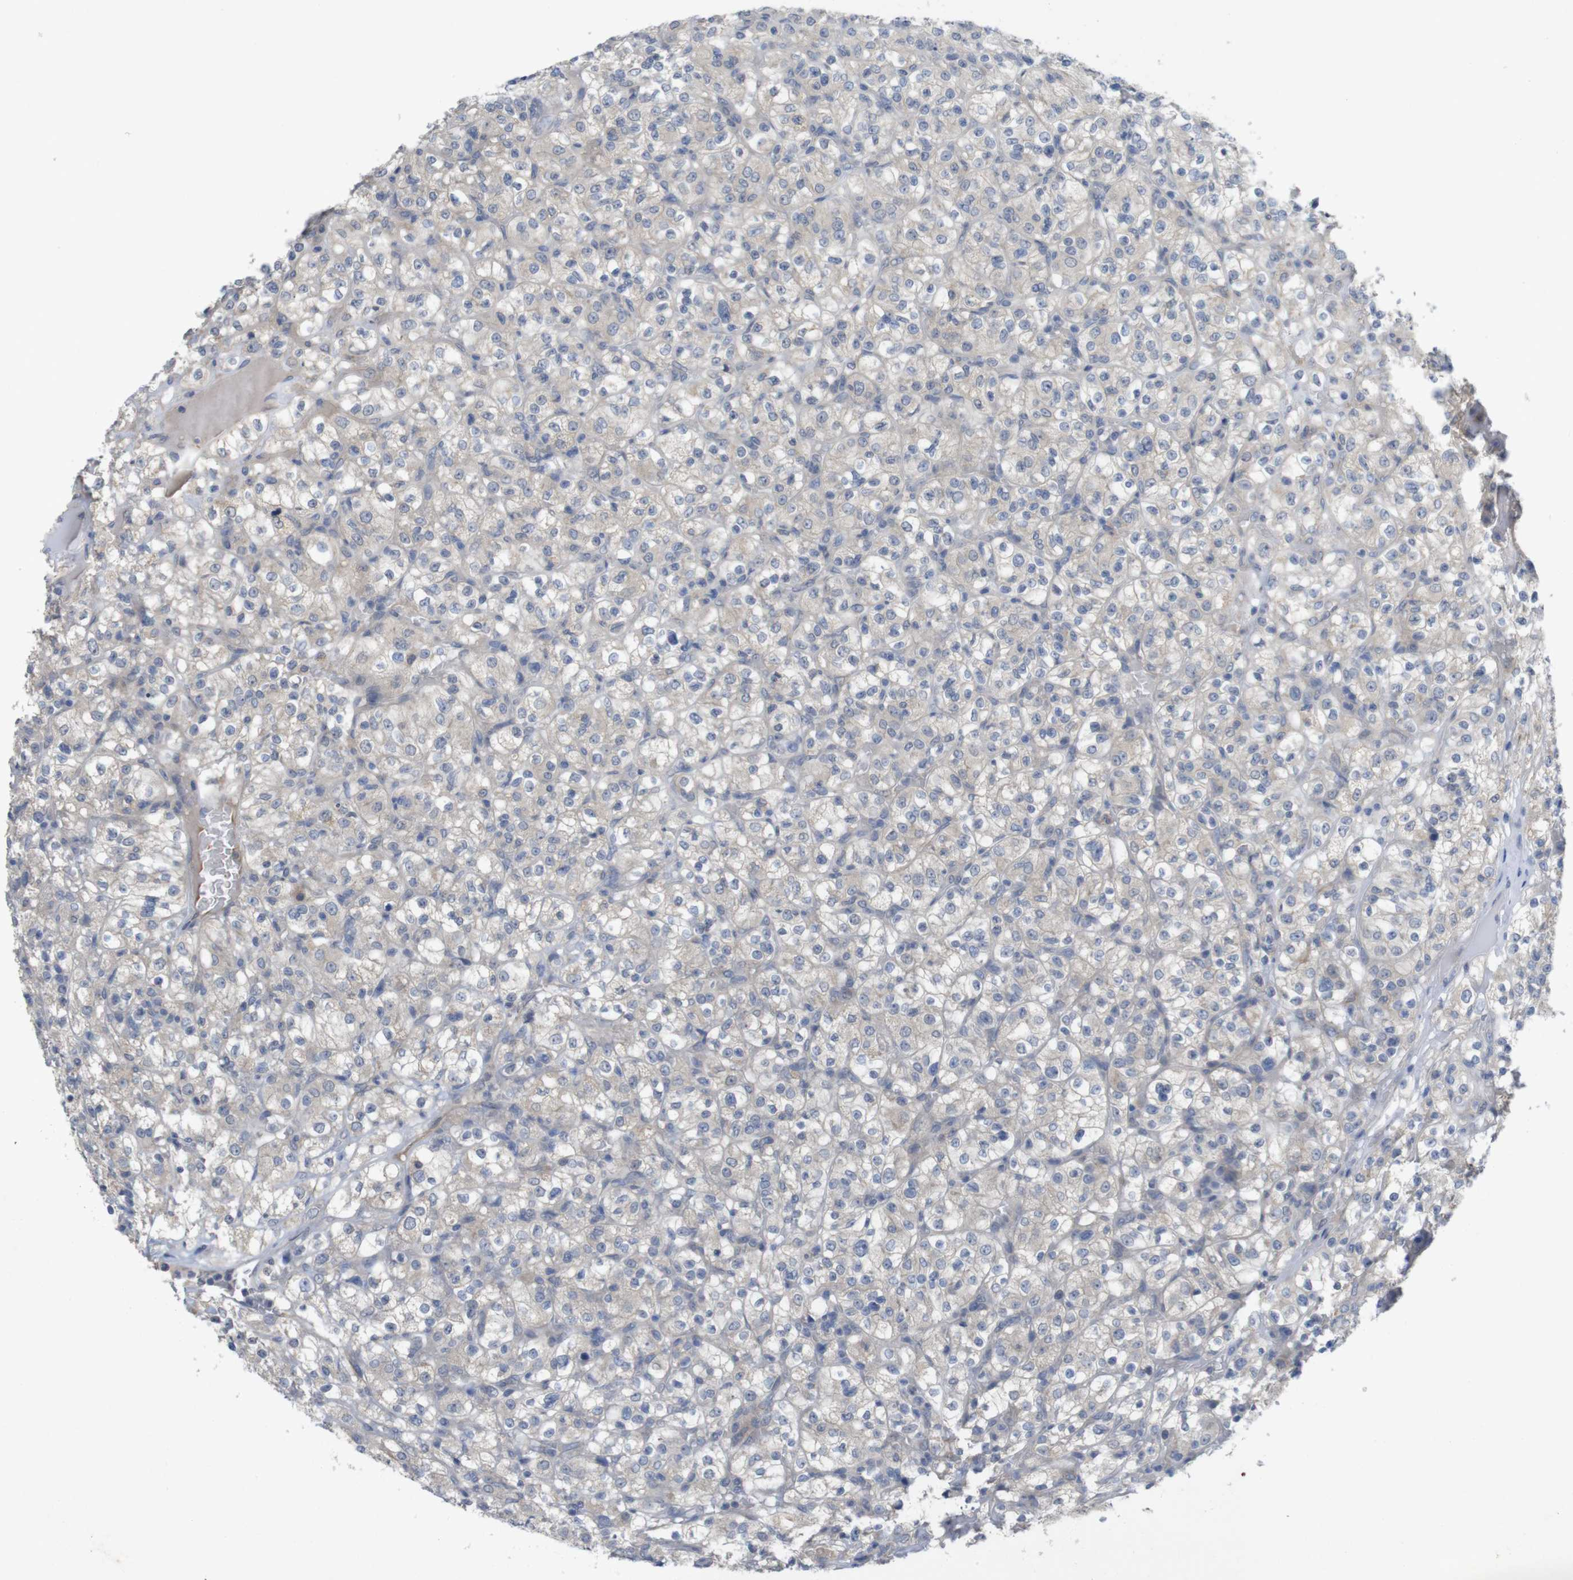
{"staining": {"intensity": "weak", "quantity": "25%-75%", "location": "cytoplasmic/membranous"}, "tissue": "renal cancer", "cell_type": "Tumor cells", "image_type": "cancer", "snomed": [{"axis": "morphology", "description": "Normal tissue, NOS"}, {"axis": "morphology", "description": "Adenocarcinoma, NOS"}, {"axis": "topography", "description": "Kidney"}], "caption": "Renal cancer was stained to show a protein in brown. There is low levels of weak cytoplasmic/membranous staining in about 25%-75% of tumor cells.", "gene": "BCAR3", "patient": {"sex": "female", "age": 72}}